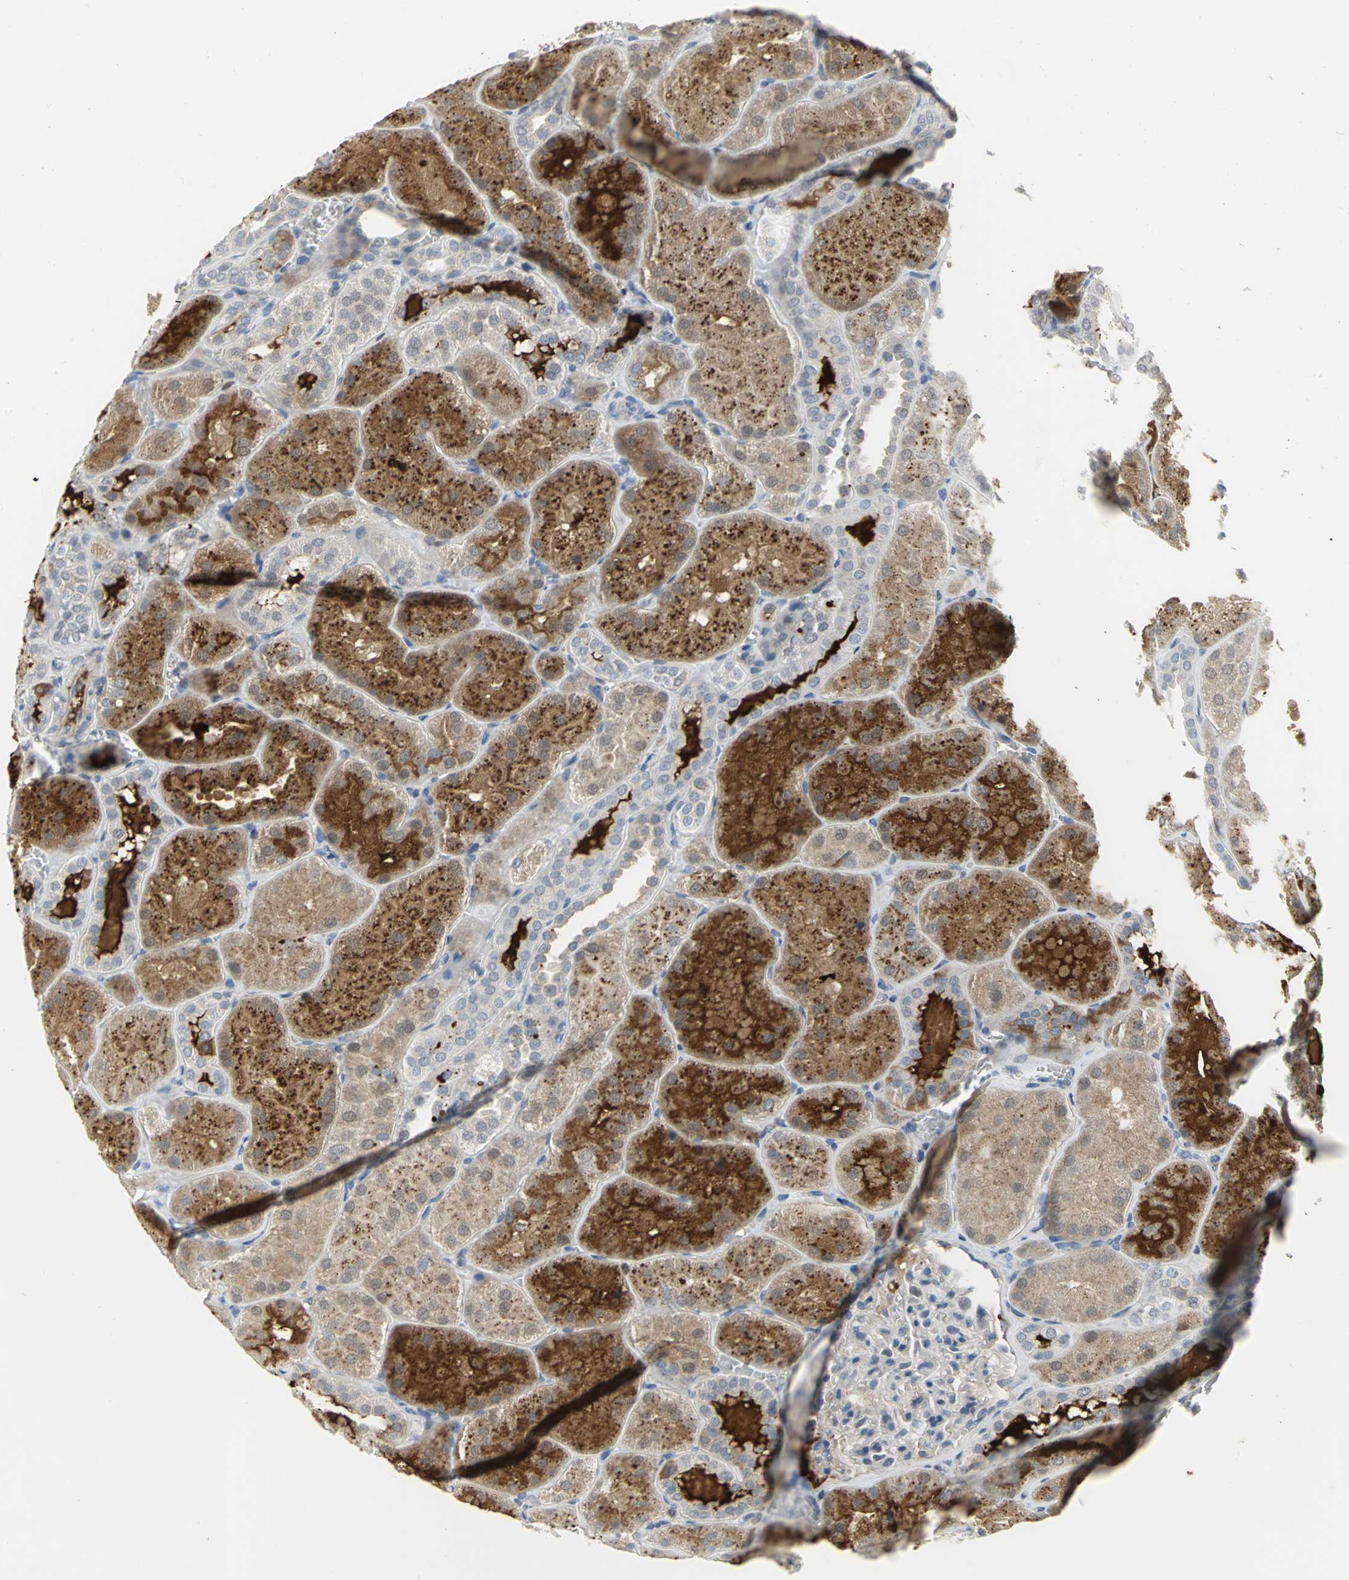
{"staining": {"intensity": "negative", "quantity": "none", "location": "none"}, "tissue": "kidney", "cell_type": "Cells in glomeruli", "image_type": "normal", "snomed": [{"axis": "morphology", "description": "Normal tissue, NOS"}, {"axis": "topography", "description": "Kidney"}], "caption": "Immunohistochemistry (IHC) of benign kidney reveals no expression in cells in glomeruli. (DAB (3,3'-diaminobenzidine) IHC with hematoxylin counter stain).", "gene": "ZIC1", "patient": {"sex": "male", "age": 28}}